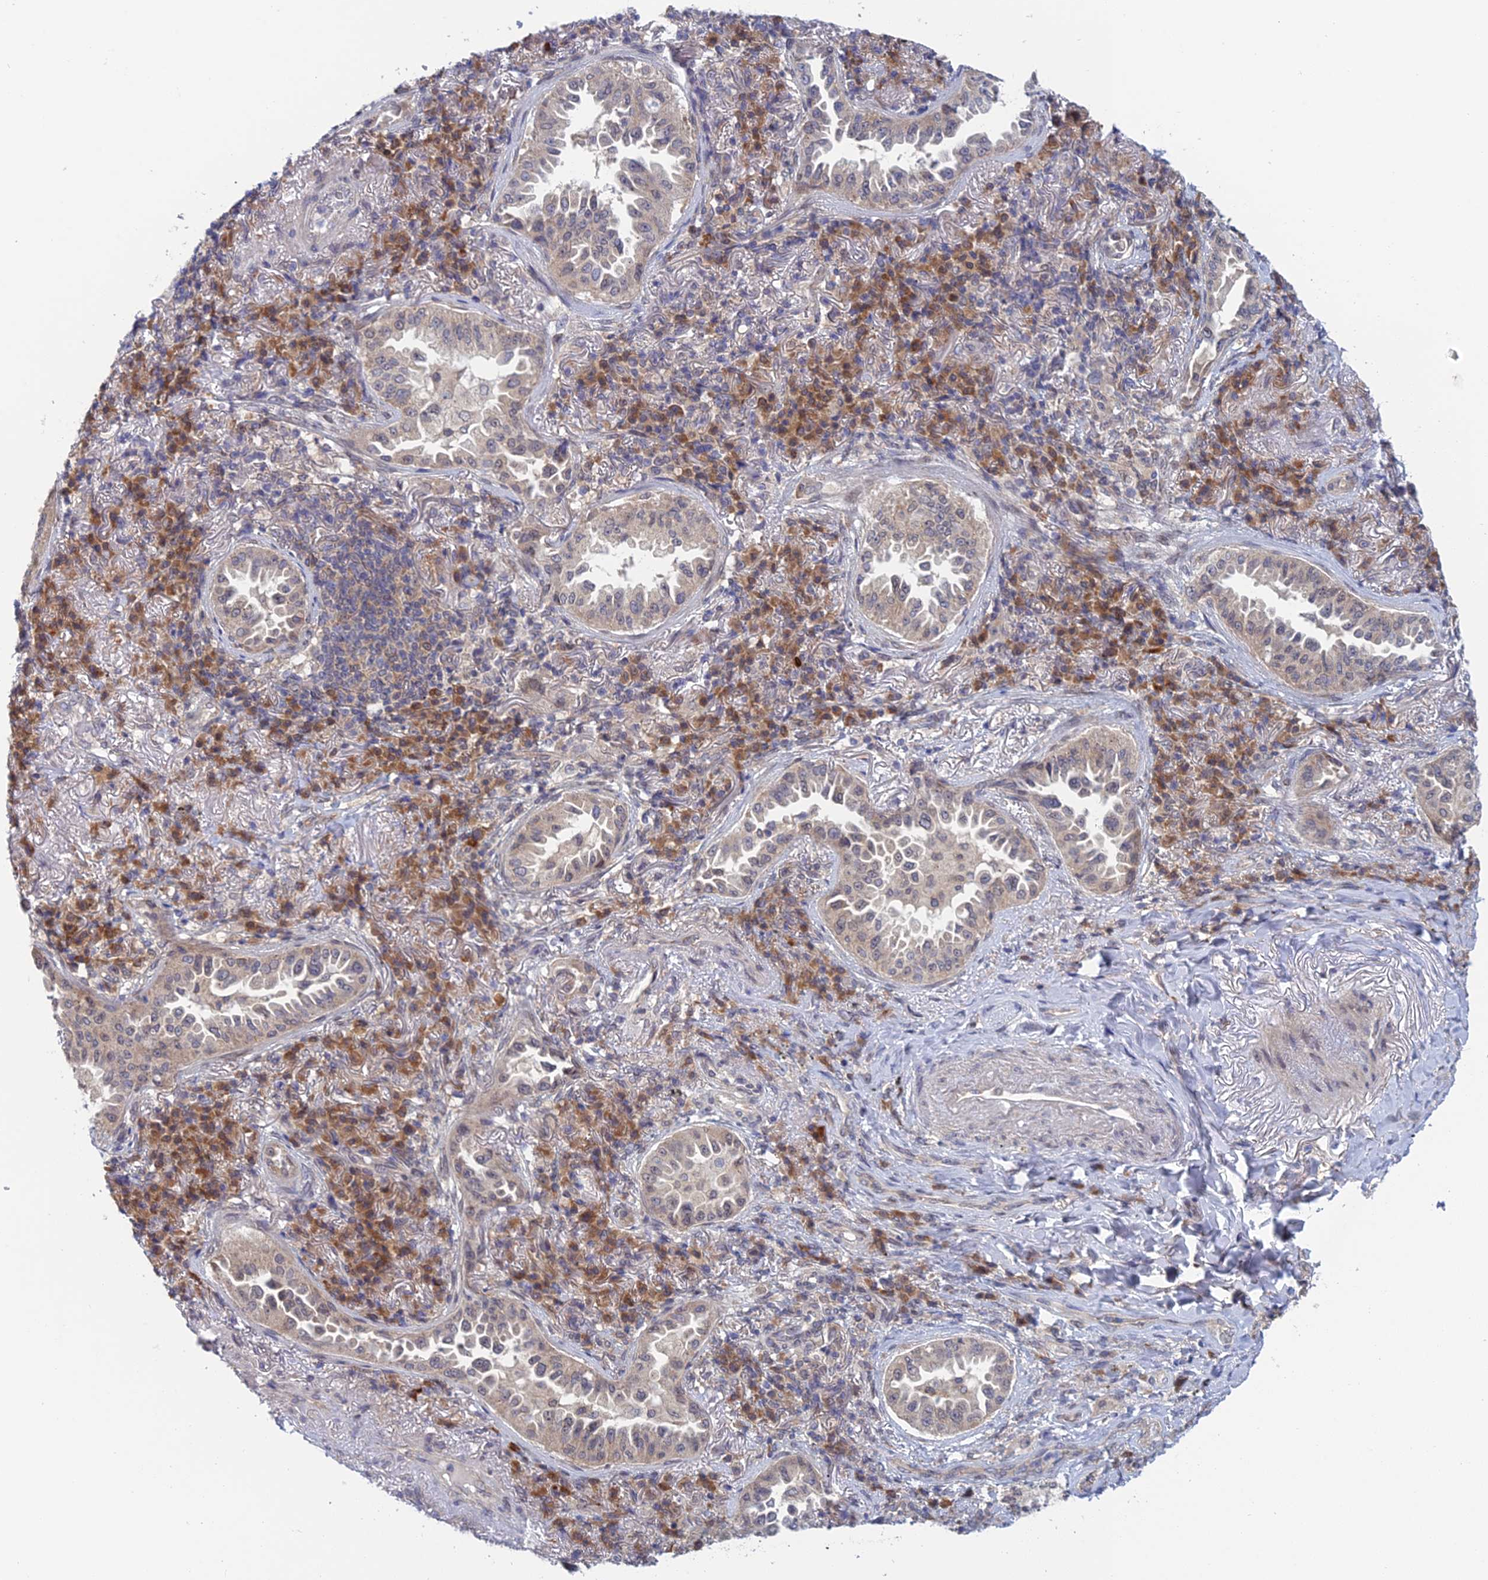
{"staining": {"intensity": "negative", "quantity": "none", "location": "none"}, "tissue": "lung cancer", "cell_type": "Tumor cells", "image_type": "cancer", "snomed": [{"axis": "morphology", "description": "Adenocarcinoma, NOS"}, {"axis": "topography", "description": "Lung"}], "caption": "The histopathology image exhibits no significant expression in tumor cells of lung adenocarcinoma.", "gene": "SRA1", "patient": {"sex": "female", "age": 69}}